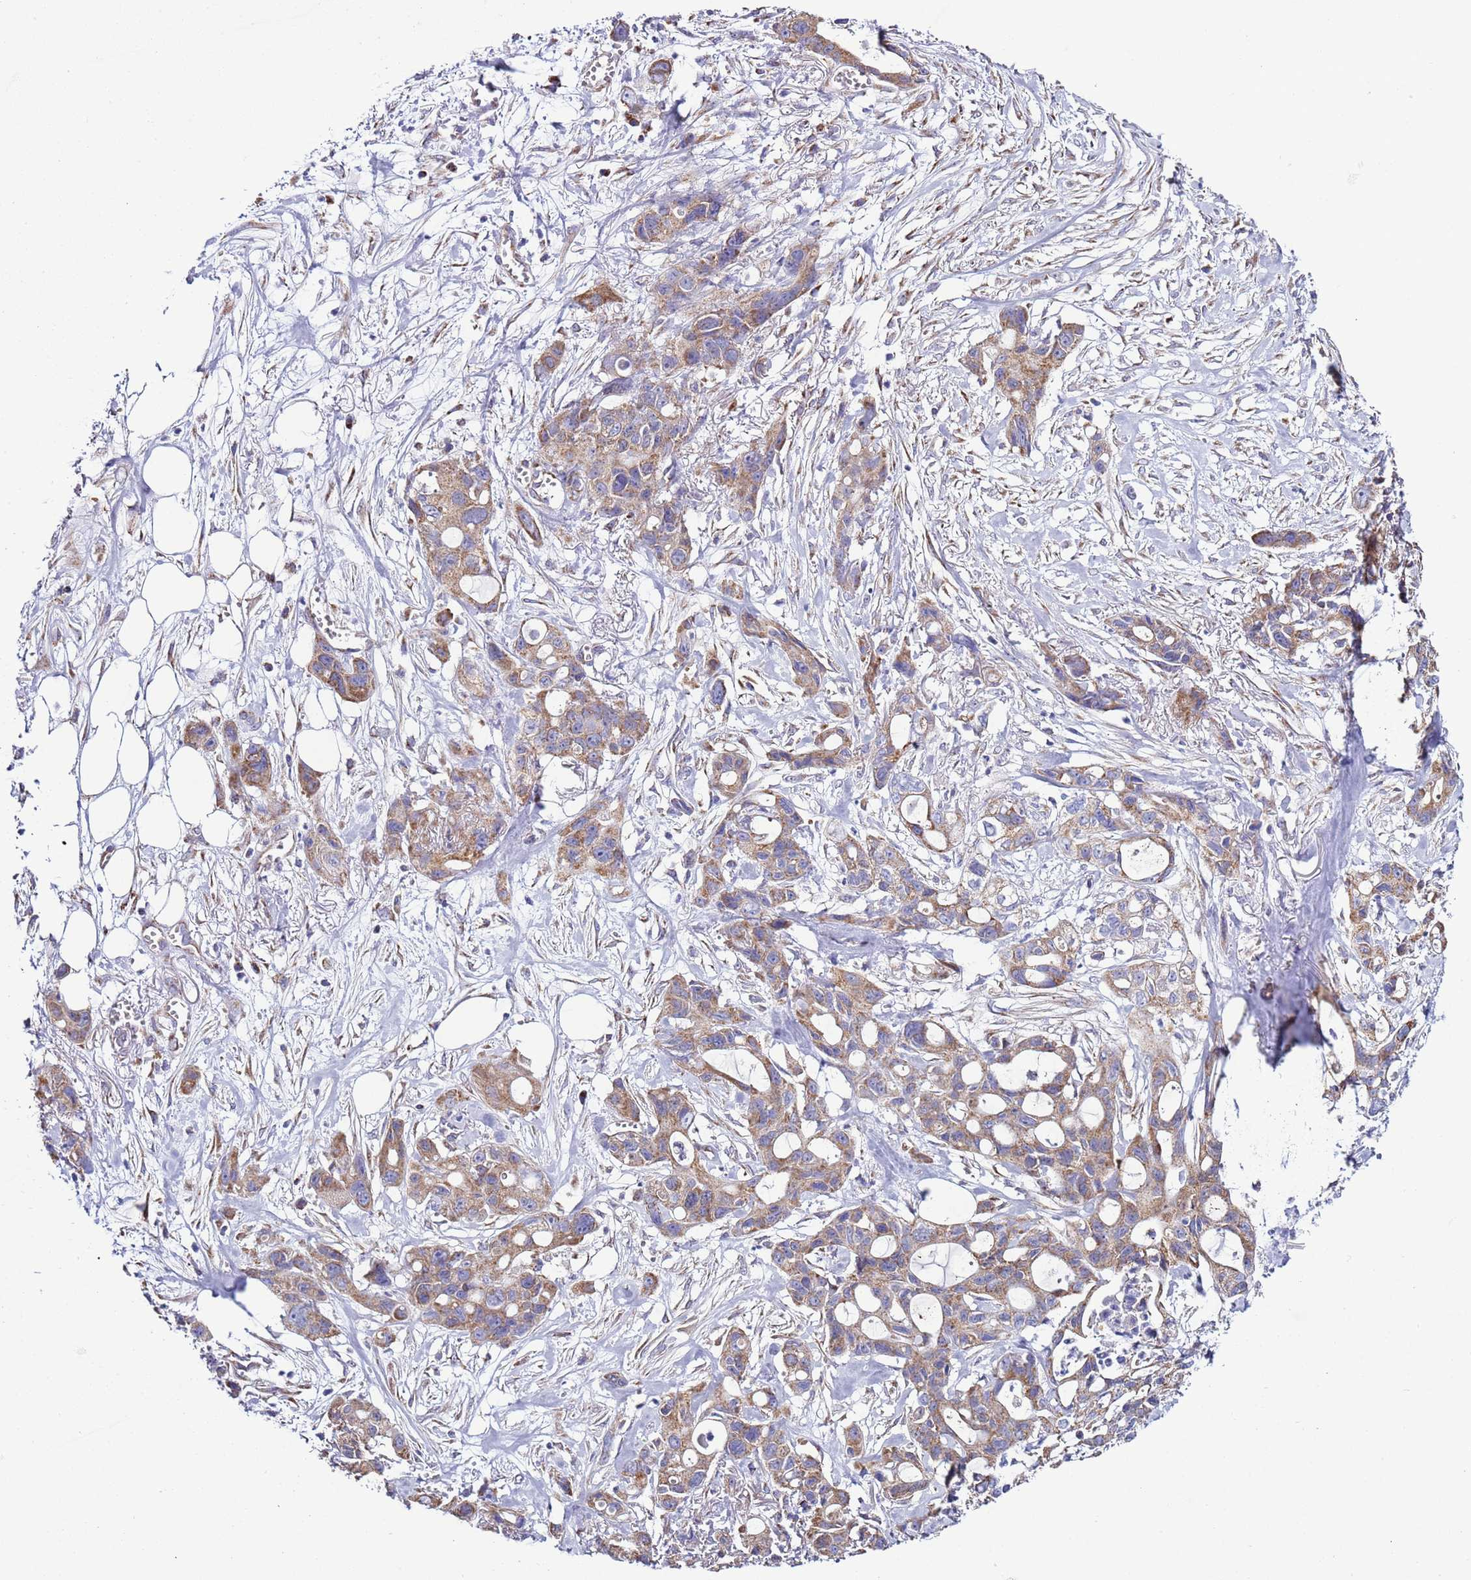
{"staining": {"intensity": "moderate", "quantity": ">75%", "location": "cytoplasmic/membranous"}, "tissue": "ovarian cancer", "cell_type": "Tumor cells", "image_type": "cancer", "snomed": [{"axis": "morphology", "description": "Cystadenocarcinoma, mucinous, NOS"}, {"axis": "topography", "description": "Ovary"}], "caption": "Ovarian cancer (mucinous cystadenocarcinoma) stained for a protein (brown) exhibits moderate cytoplasmic/membranous positive positivity in about >75% of tumor cells.", "gene": "AHI1", "patient": {"sex": "female", "age": 70}}